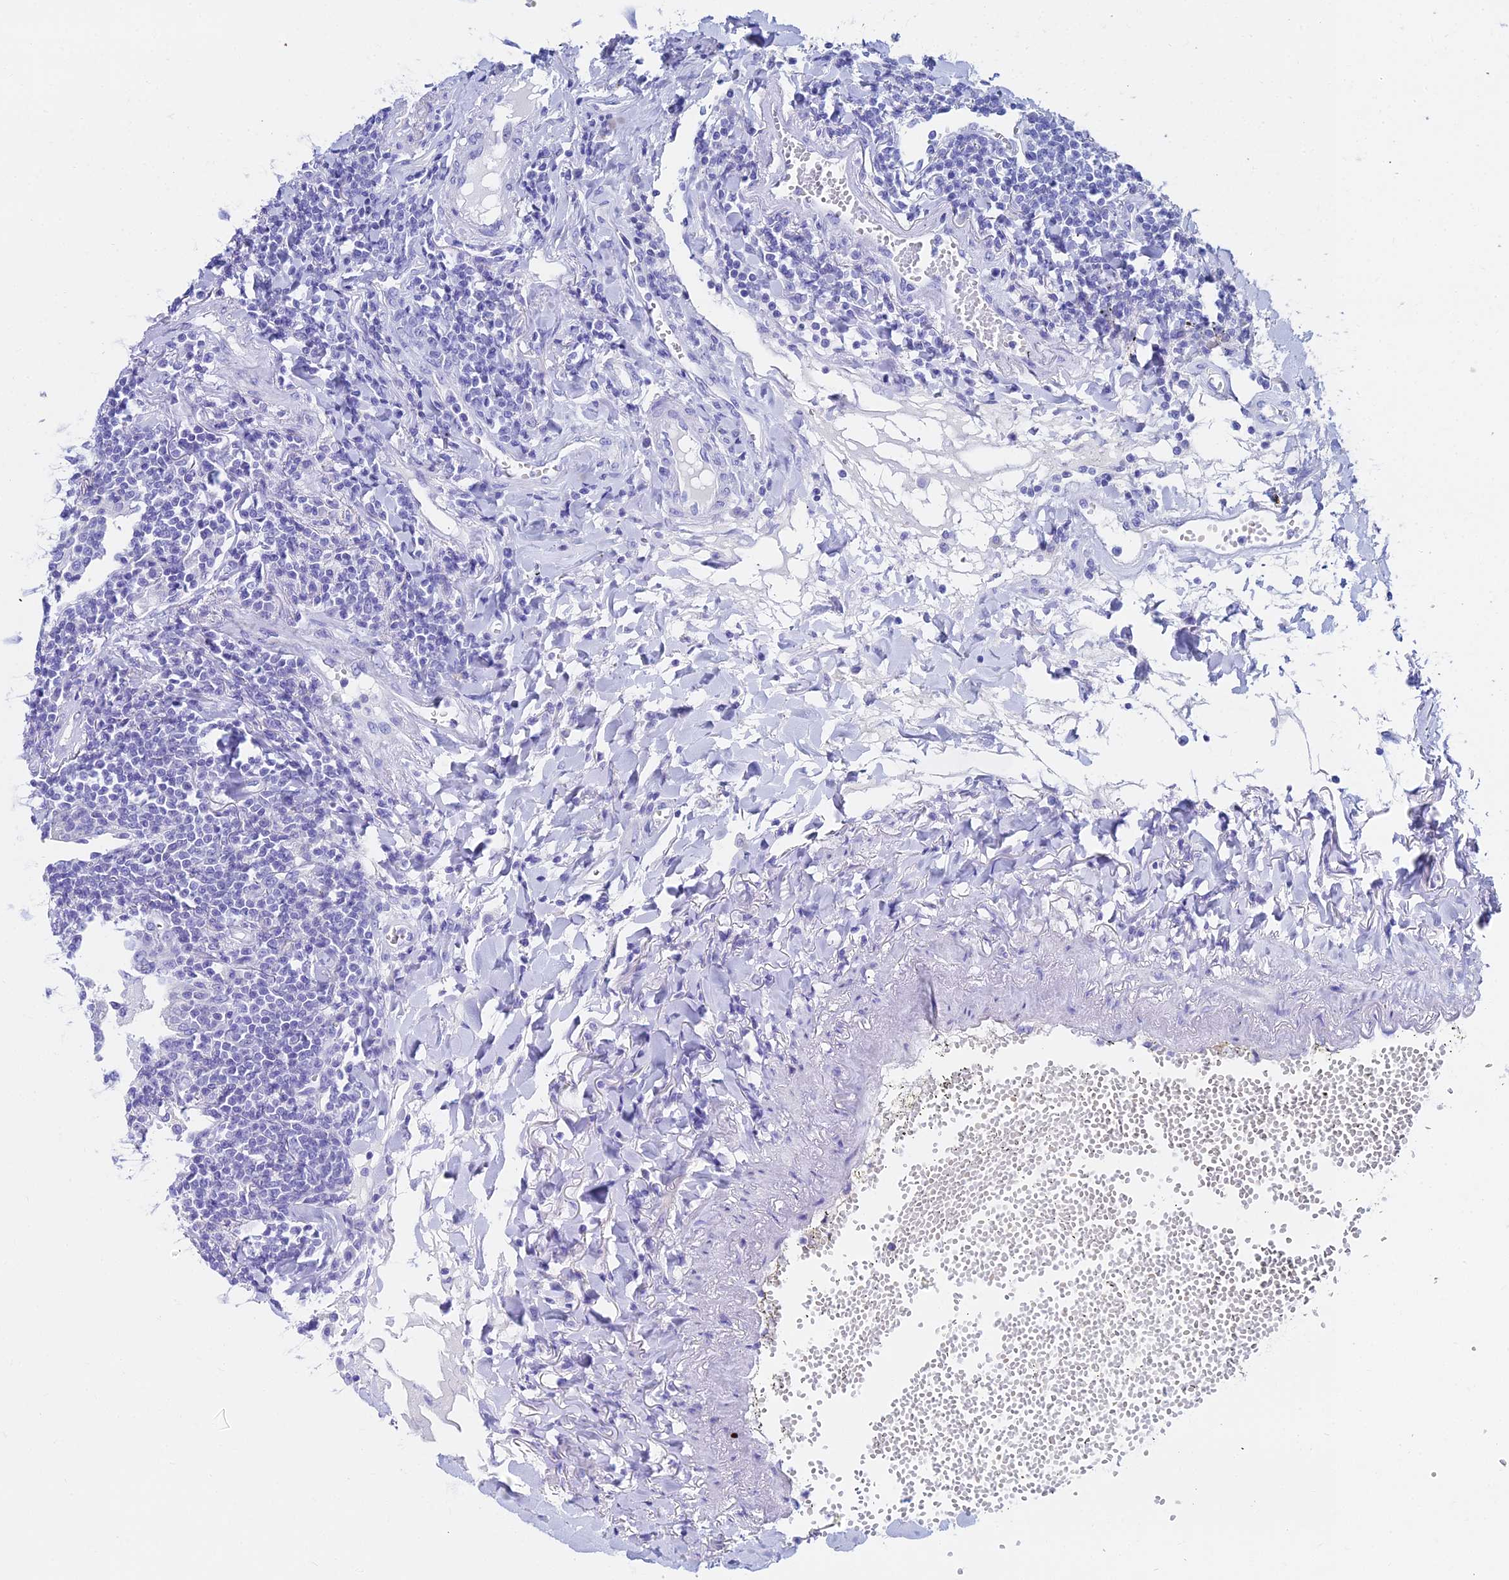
{"staining": {"intensity": "negative", "quantity": "none", "location": "none"}, "tissue": "lymphoma", "cell_type": "Tumor cells", "image_type": "cancer", "snomed": [{"axis": "morphology", "description": "Malignant lymphoma, non-Hodgkin's type, Low grade"}, {"axis": "topography", "description": "Lung"}], "caption": "DAB (3,3'-diaminobenzidine) immunohistochemical staining of human low-grade malignant lymphoma, non-Hodgkin's type demonstrates no significant expression in tumor cells.", "gene": "HSPA1L", "patient": {"sex": "female", "age": 71}}